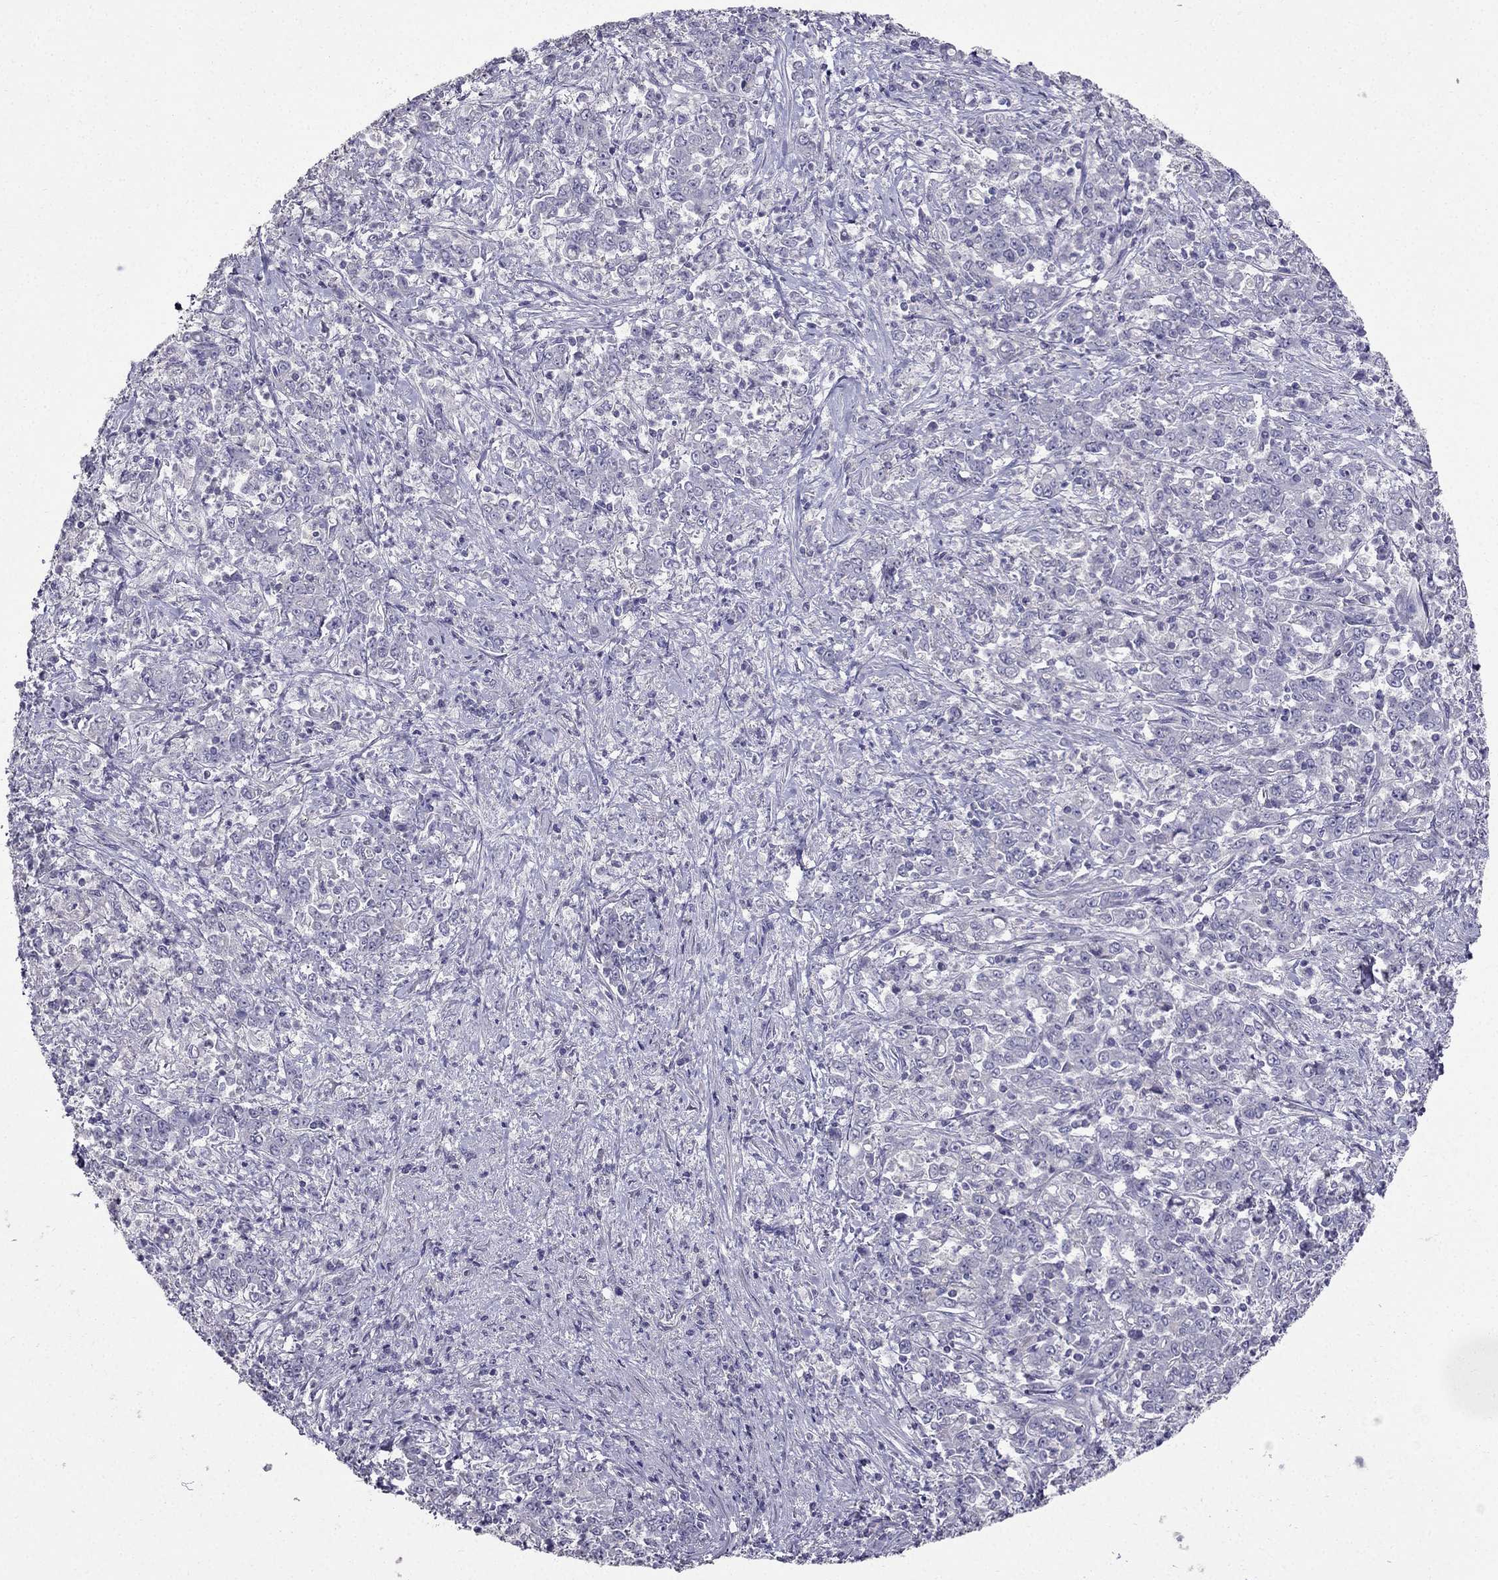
{"staining": {"intensity": "negative", "quantity": "none", "location": "none"}, "tissue": "stomach cancer", "cell_type": "Tumor cells", "image_type": "cancer", "snomed": [{"axis": "morphology", "description": "Adenocarcinoma, NOS"}, {"axis": "topography", "description": "Stomach, lower"}], "caption": "Tumor cells are negative for brown protein staining in stomach cancer (adenocarcinoma).", "gene": "AS3MT", "patient": {"sex": "female", "age": 71}}